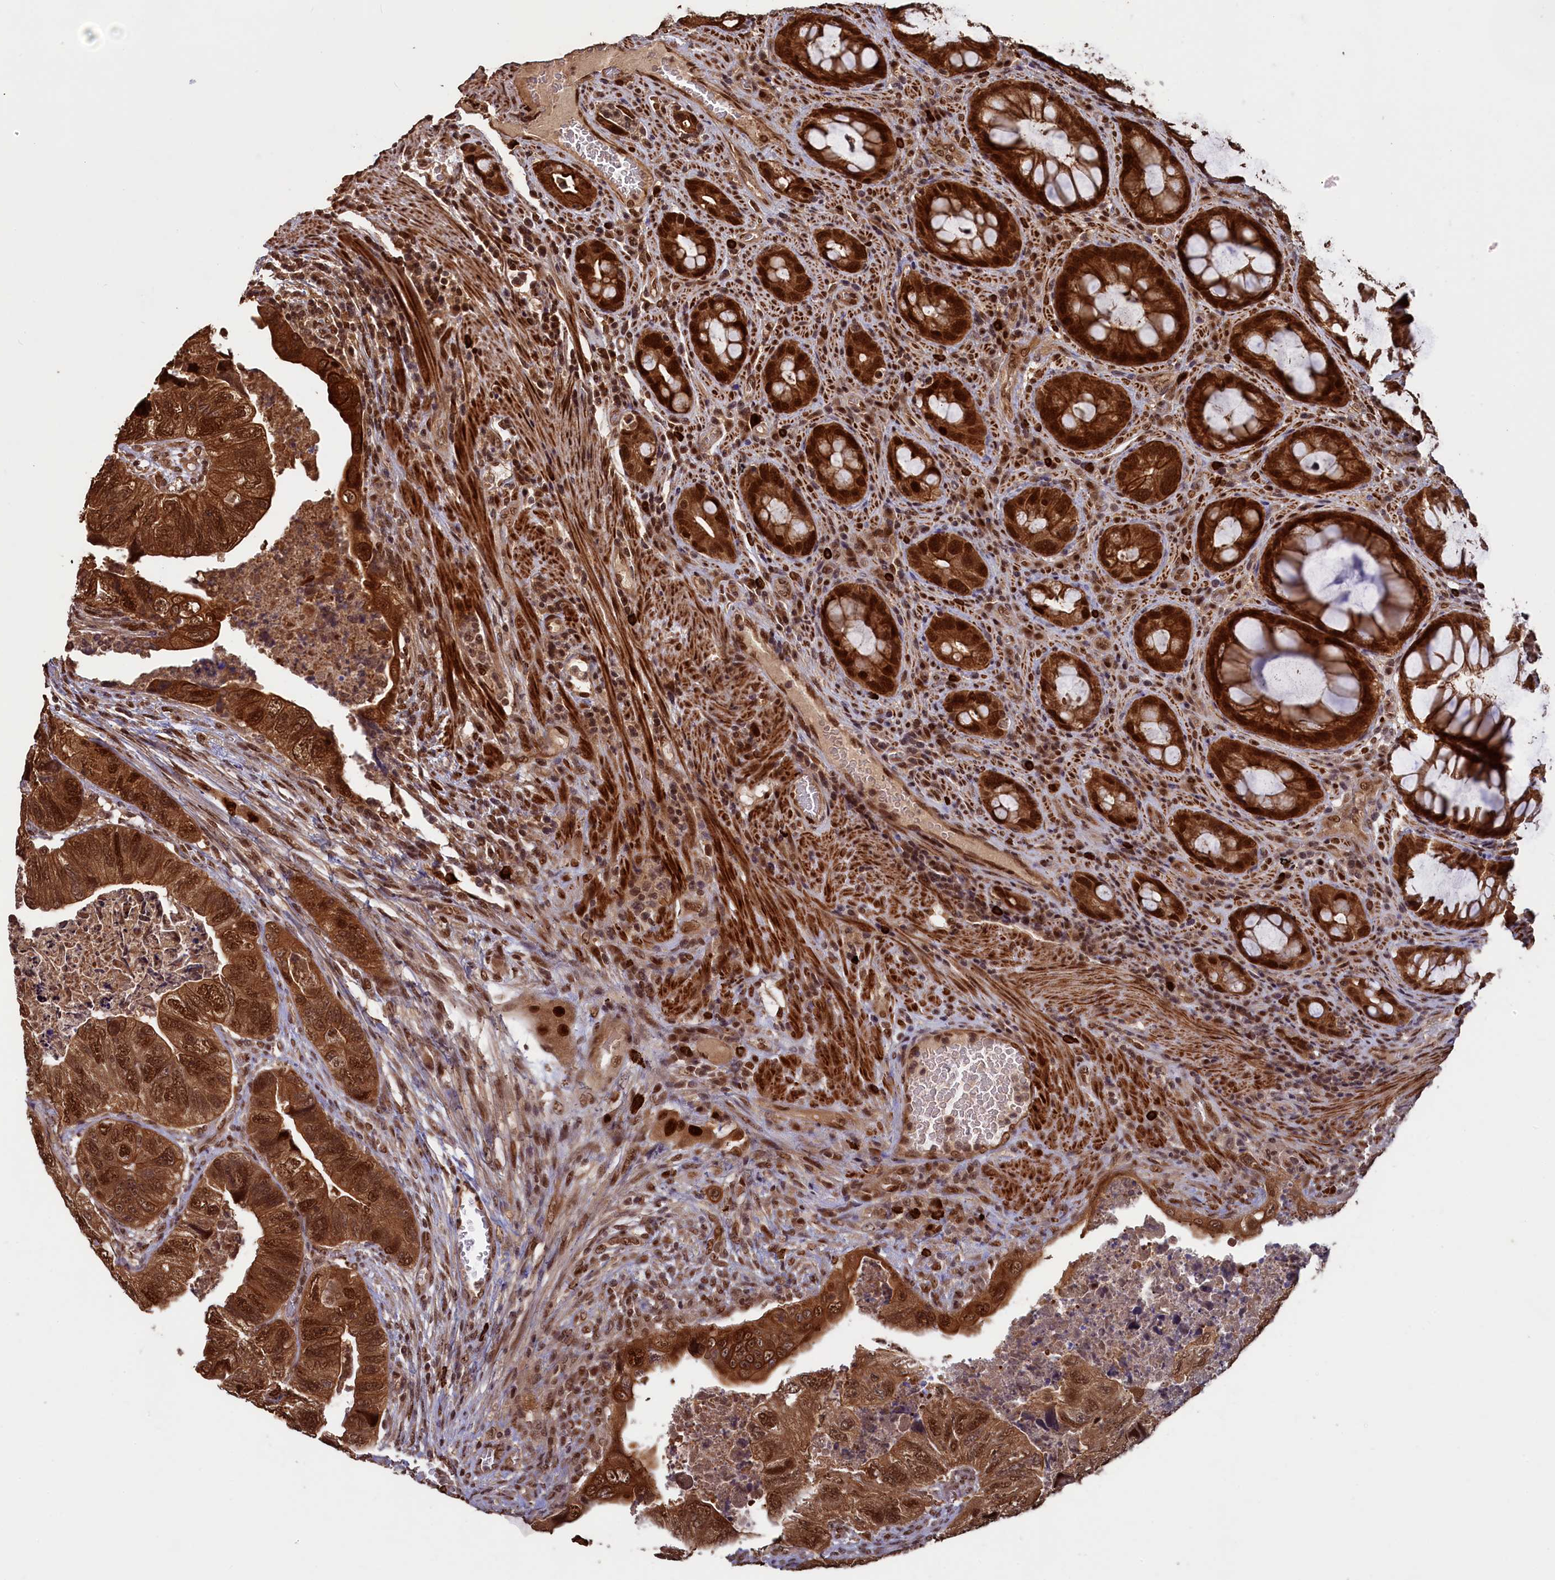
{"staining": {"intensity": "strong", "quantity": ">75%", "location": "cytoplasmic/membranous,nuclear"}, "tissue": "colorectal cancer", "cell_type": "Tumor cells", "image_type": "cancer", "snomed": [{"axis": "morphology", "description": "Adenocarcinoma, NOS"}, {"axis": "topography", "description": "Rectum"}], "caption": "Approximately >75% of tumor cells in colorectal cancer reveal strong cytoplasmic/membranous and nuclear protein staining as visualized by brown immunohistochemical staining.", "gene": "NAE1", "patient": {"sex": "male", "age": 63}}